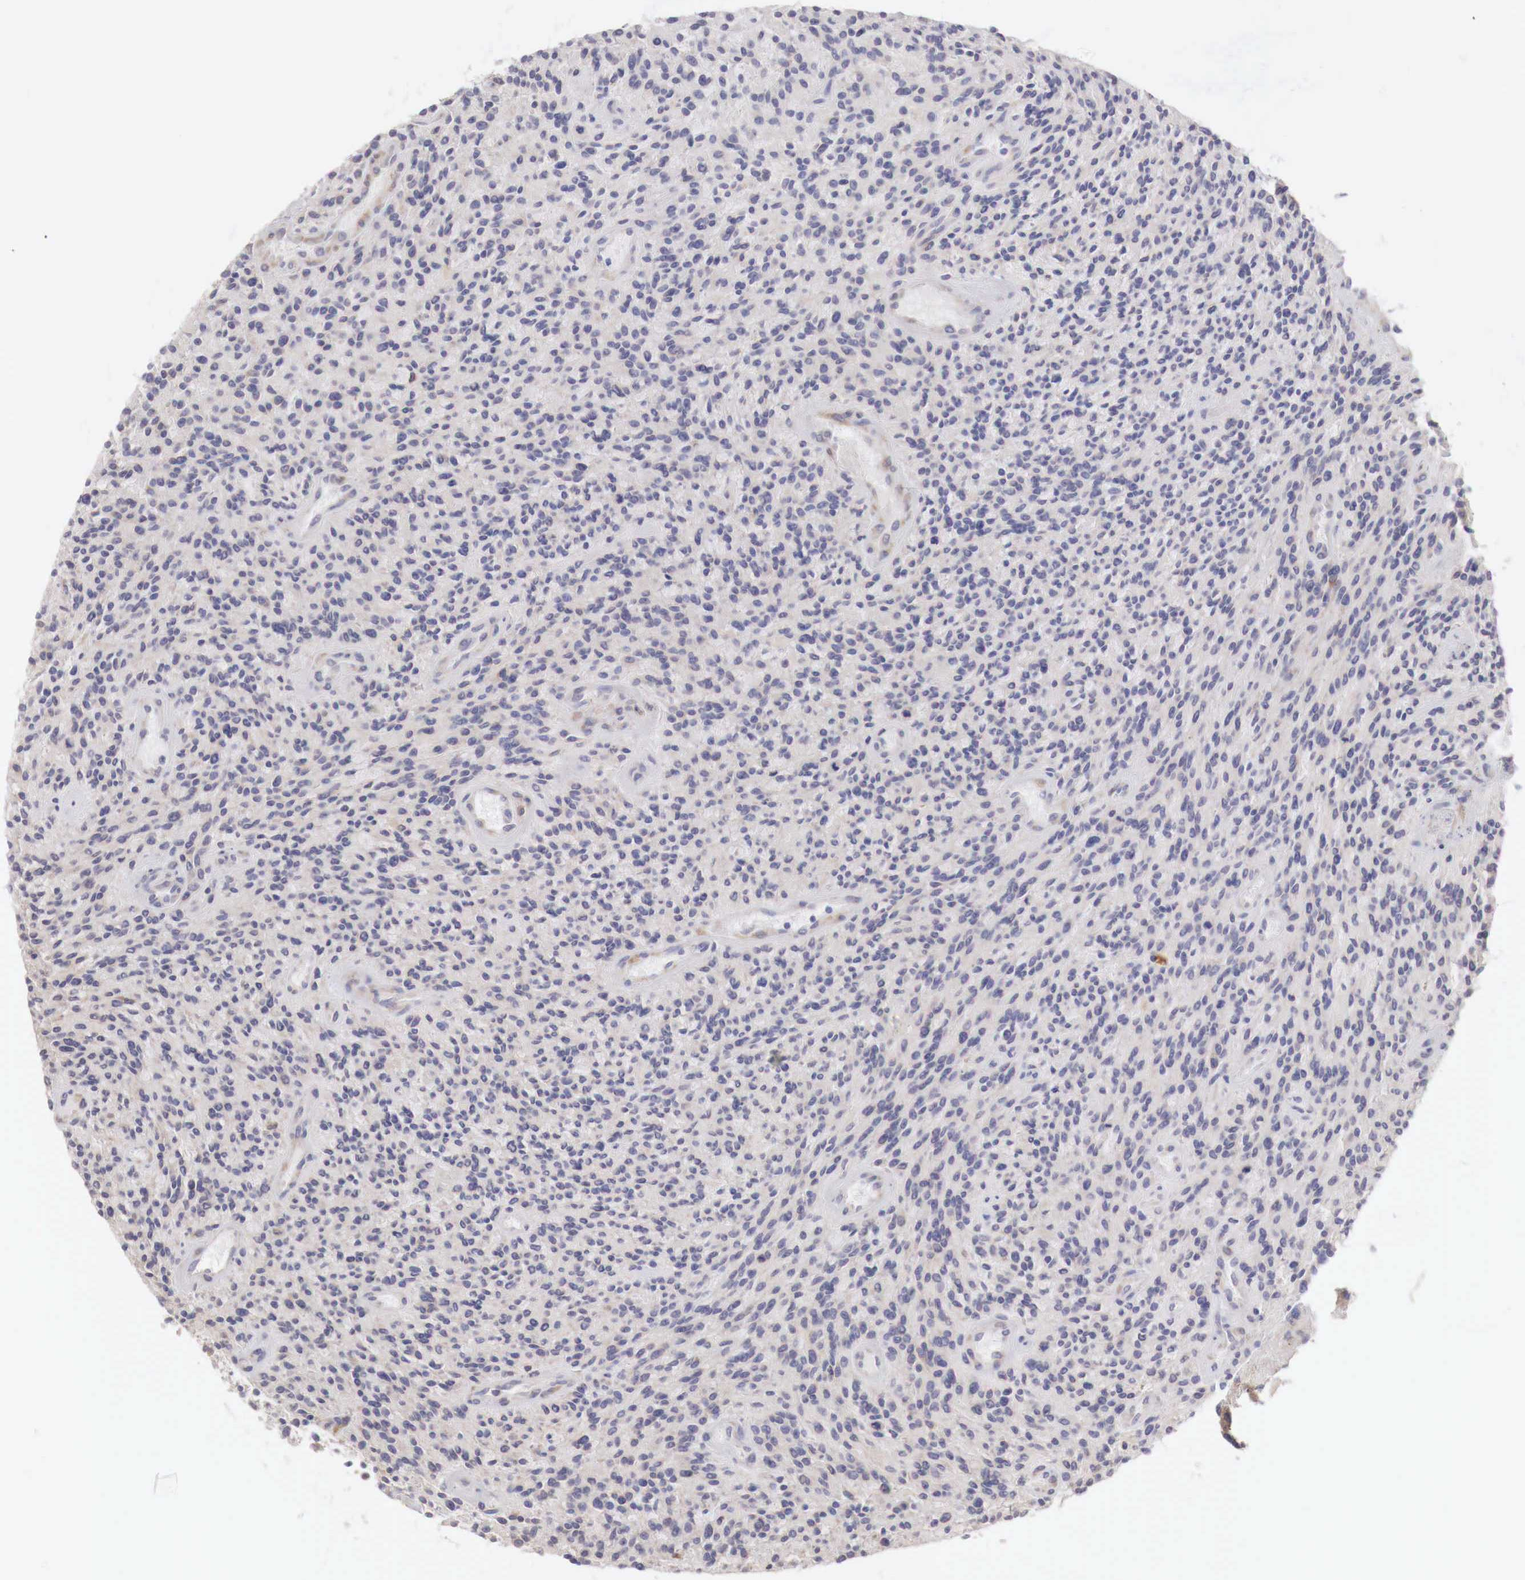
{"staining": {"intensity": "negative", "quantity": "none", "location": "none"}, "tissue": "glioma", "cell_type": "Tumor cells", "image_type": "cancer", "snomed": [{"axis": "morphology", "description": "Glioma, malignant, High grade"}, {"axis": "topography", "description": "Brain"}], "caption": "This is an immunohistochemistry (IHC) photomicrograph of high-grade glioma (malignant). There is no expression in tumor cells.", "gene": "NSDHL", "patient": {"sex": "female", "age": 13}}